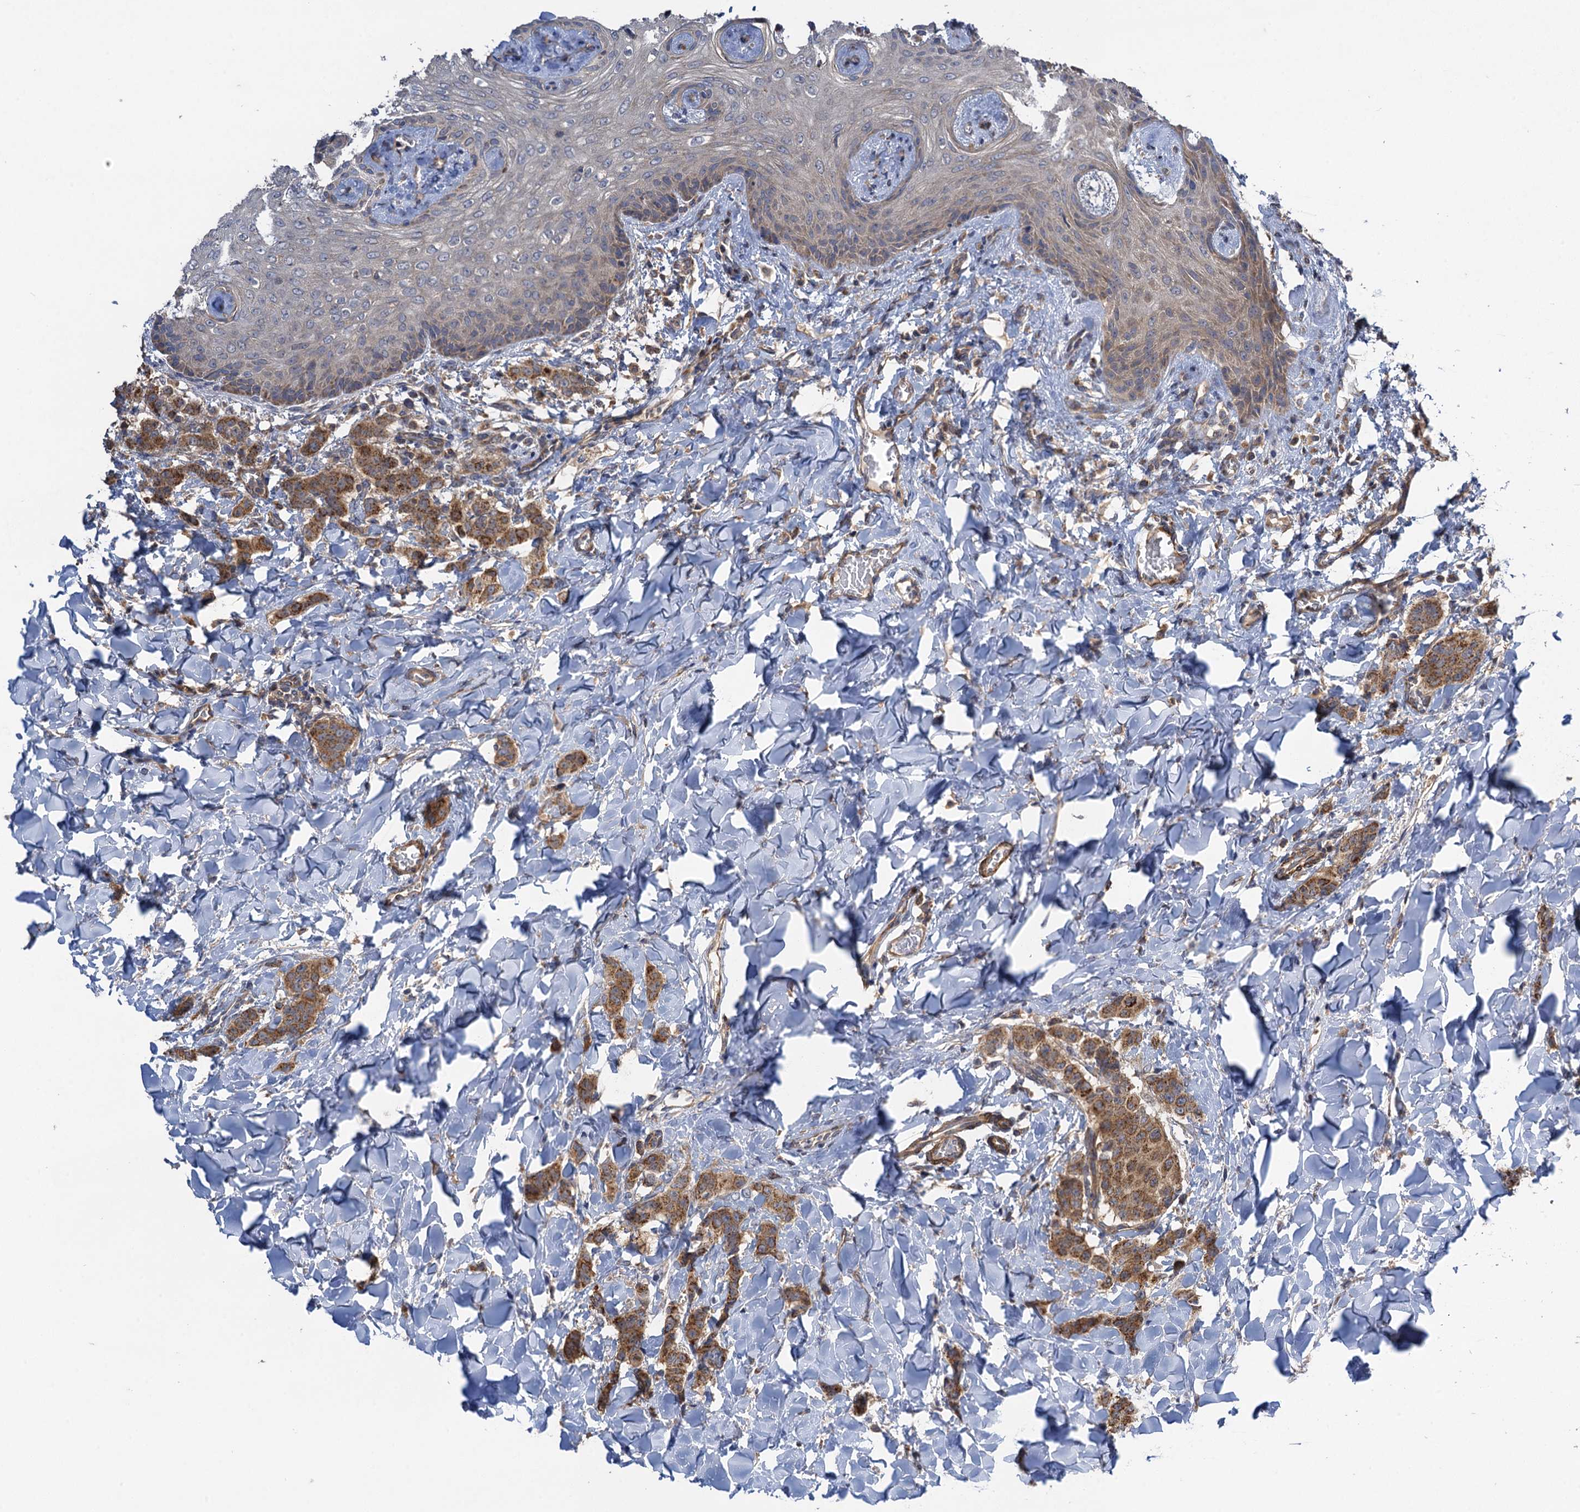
{"staining": {"intensity": "moderate", "quantity": ">75%", "location": "cytoplasmic/membranous"}, "tissue": "breast cancer", "cell_type": "Tumor cells", "image_type": "cancer", "snomed": [{"axis": "morphology", "description": "Duct carcinoma"}, {"axis": "topography", "description": "Breast"}], "caption": "Human breast cancer stained with a brown dye shows moderate cytoplasmic/membranous positive positivity in approximately >75% of tumor cells.", "gene": "WDR88", "patient": {"sex": "female", "age": 40}}